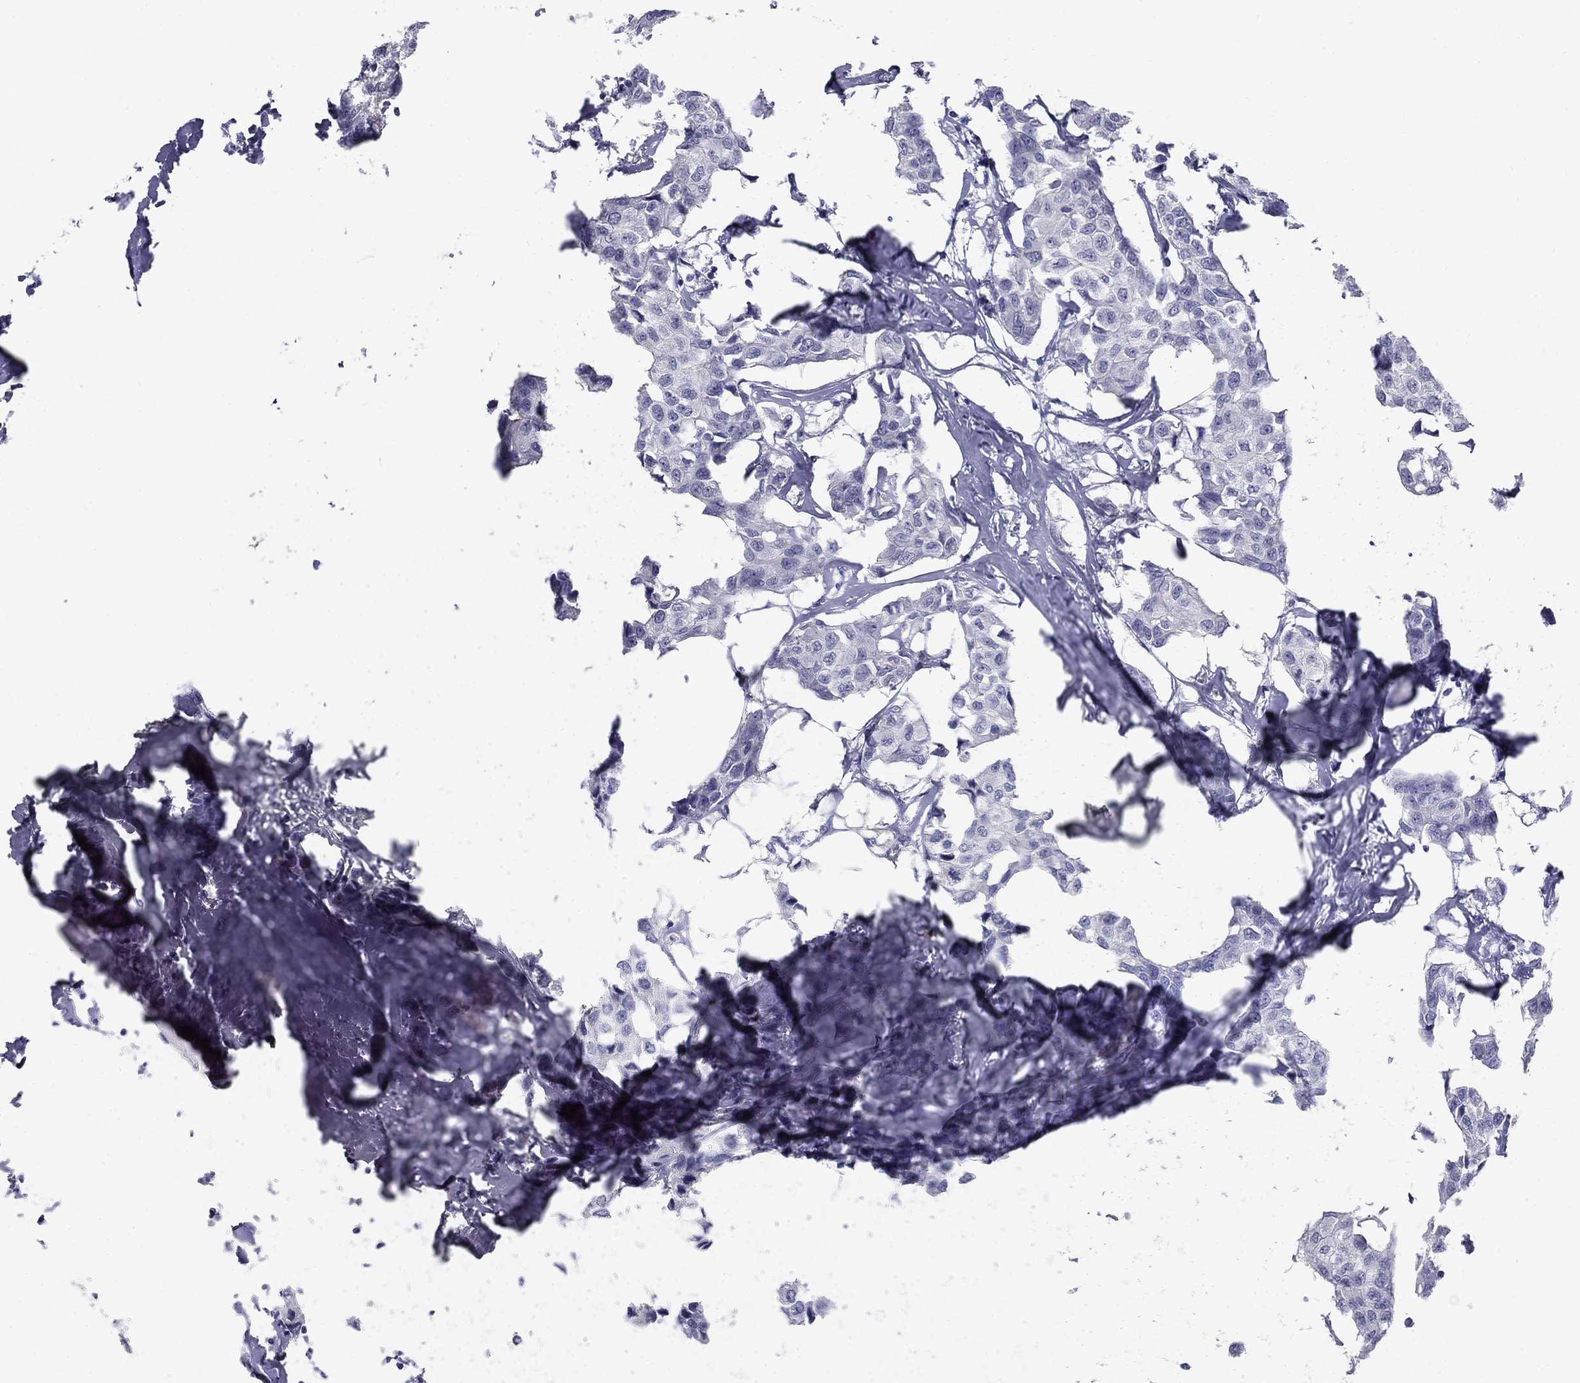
{"staining": {"intensity": "negative", "quantity": "none", "location": "none"}, "tissue": "breast cancer", "cell_type": "Tumor cells", "image_type": "cancer", "snomed": [{"axis": "morphology", "description": "Duct carcinoma"}, {"axis": "topography", "description": "Breast"}], "caption": "The immunohistochemistry photomicrograph has no significant positivity in tumor cells of invasive ductal carcinoma (breast) tissue. Nuclei are stained in blue.", "gene": "TP53TG5", "patient": {"sex": "female", "age": 80}}